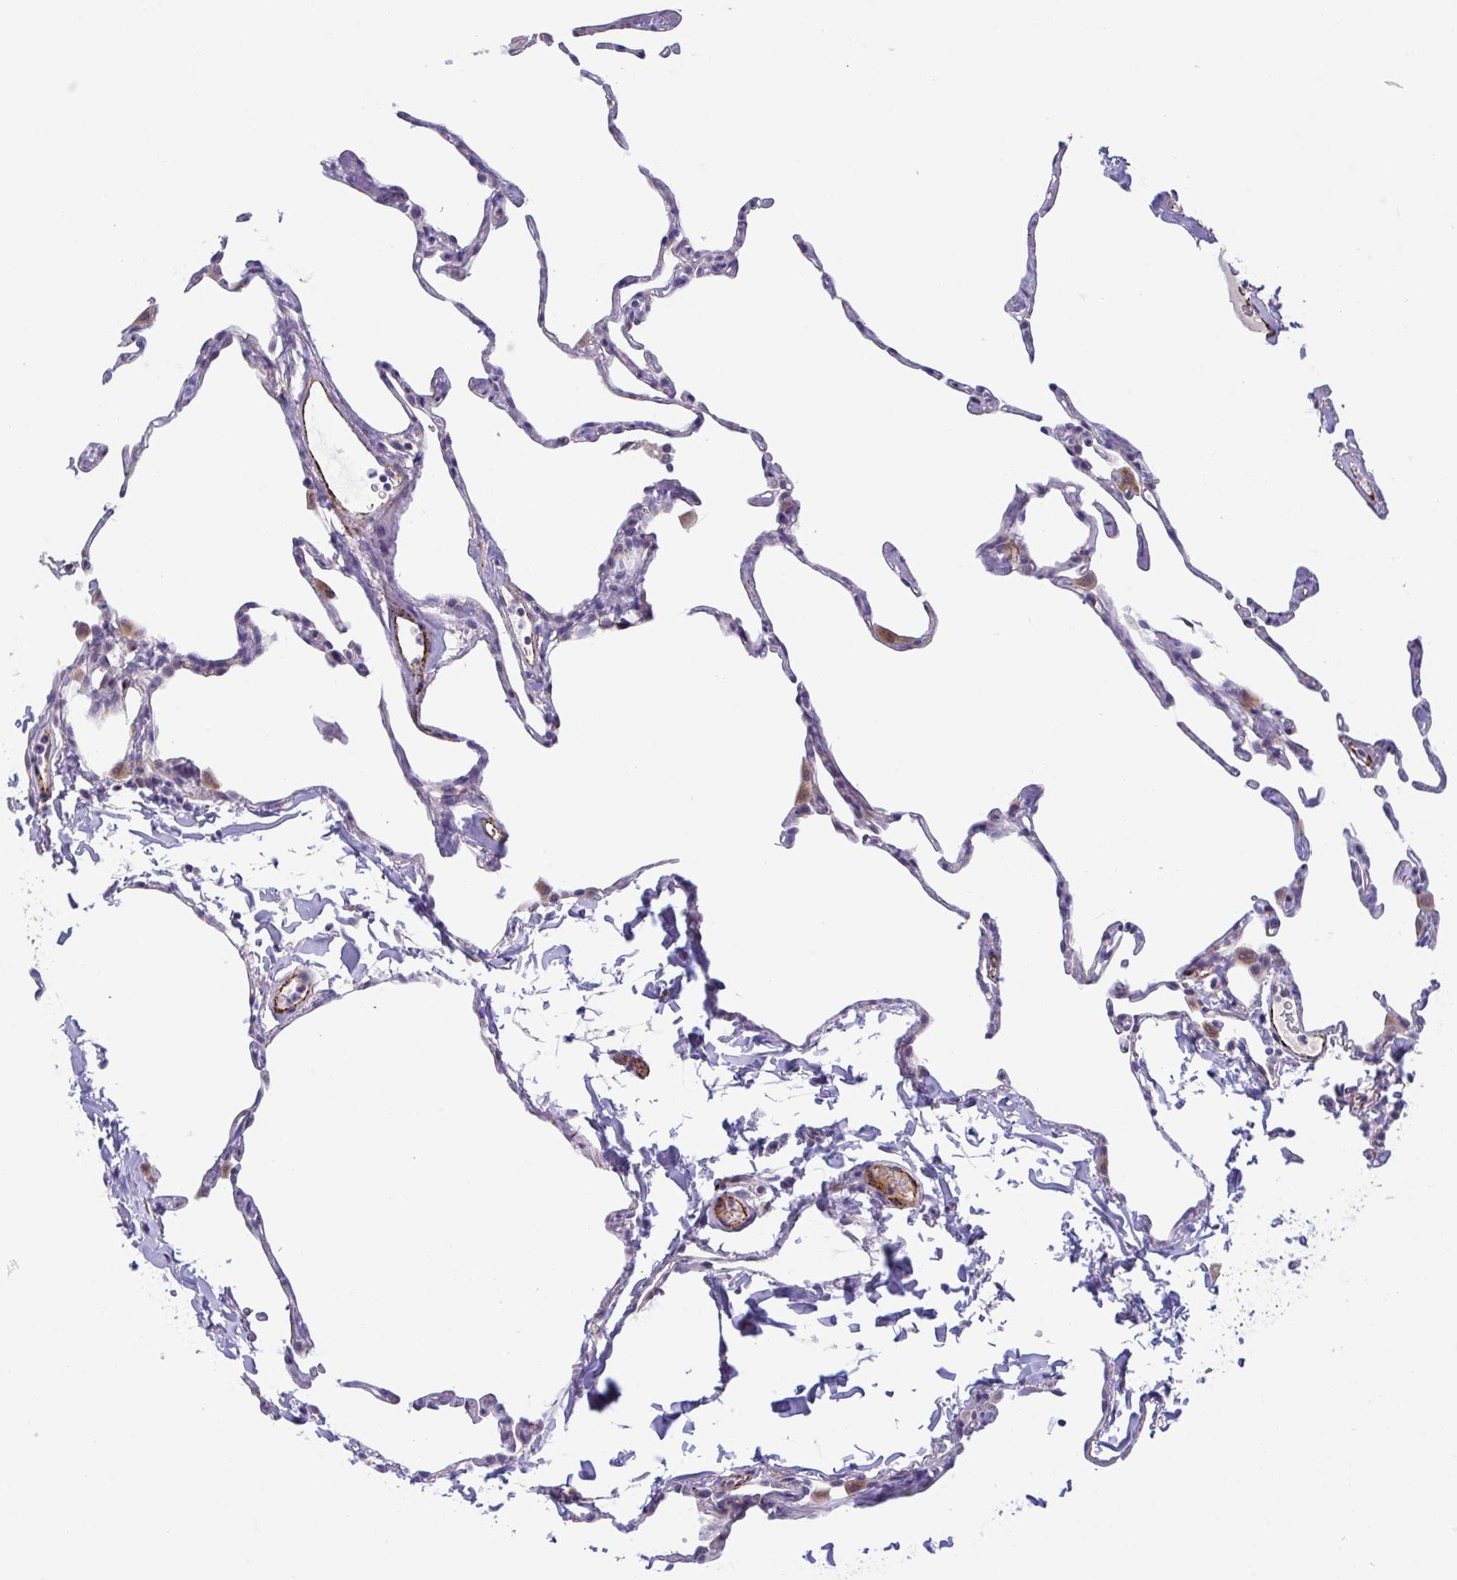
{"staining": {"intensity": "moderate", "quantity": "<25%", "location": "cytoplasmic/membranous"}, "tissue": "lung", "cell_type": "Alveolar cells", "image_type": "normal", "snomed": [{"axis": "morphology", "description": "Normal tissue, NOS"}, {"axis": "topography", "description": "Lung"}], "caption": "DAB (3,3'-diaminobenzidine) immunohistochemical staining of unremarkable lung displays moderate cytoplasmic/membranous protein staining in about <25% of alveolar cells.", "gene": "TOR1AIP2", "patient": {"sex": "male", "age": 65}}